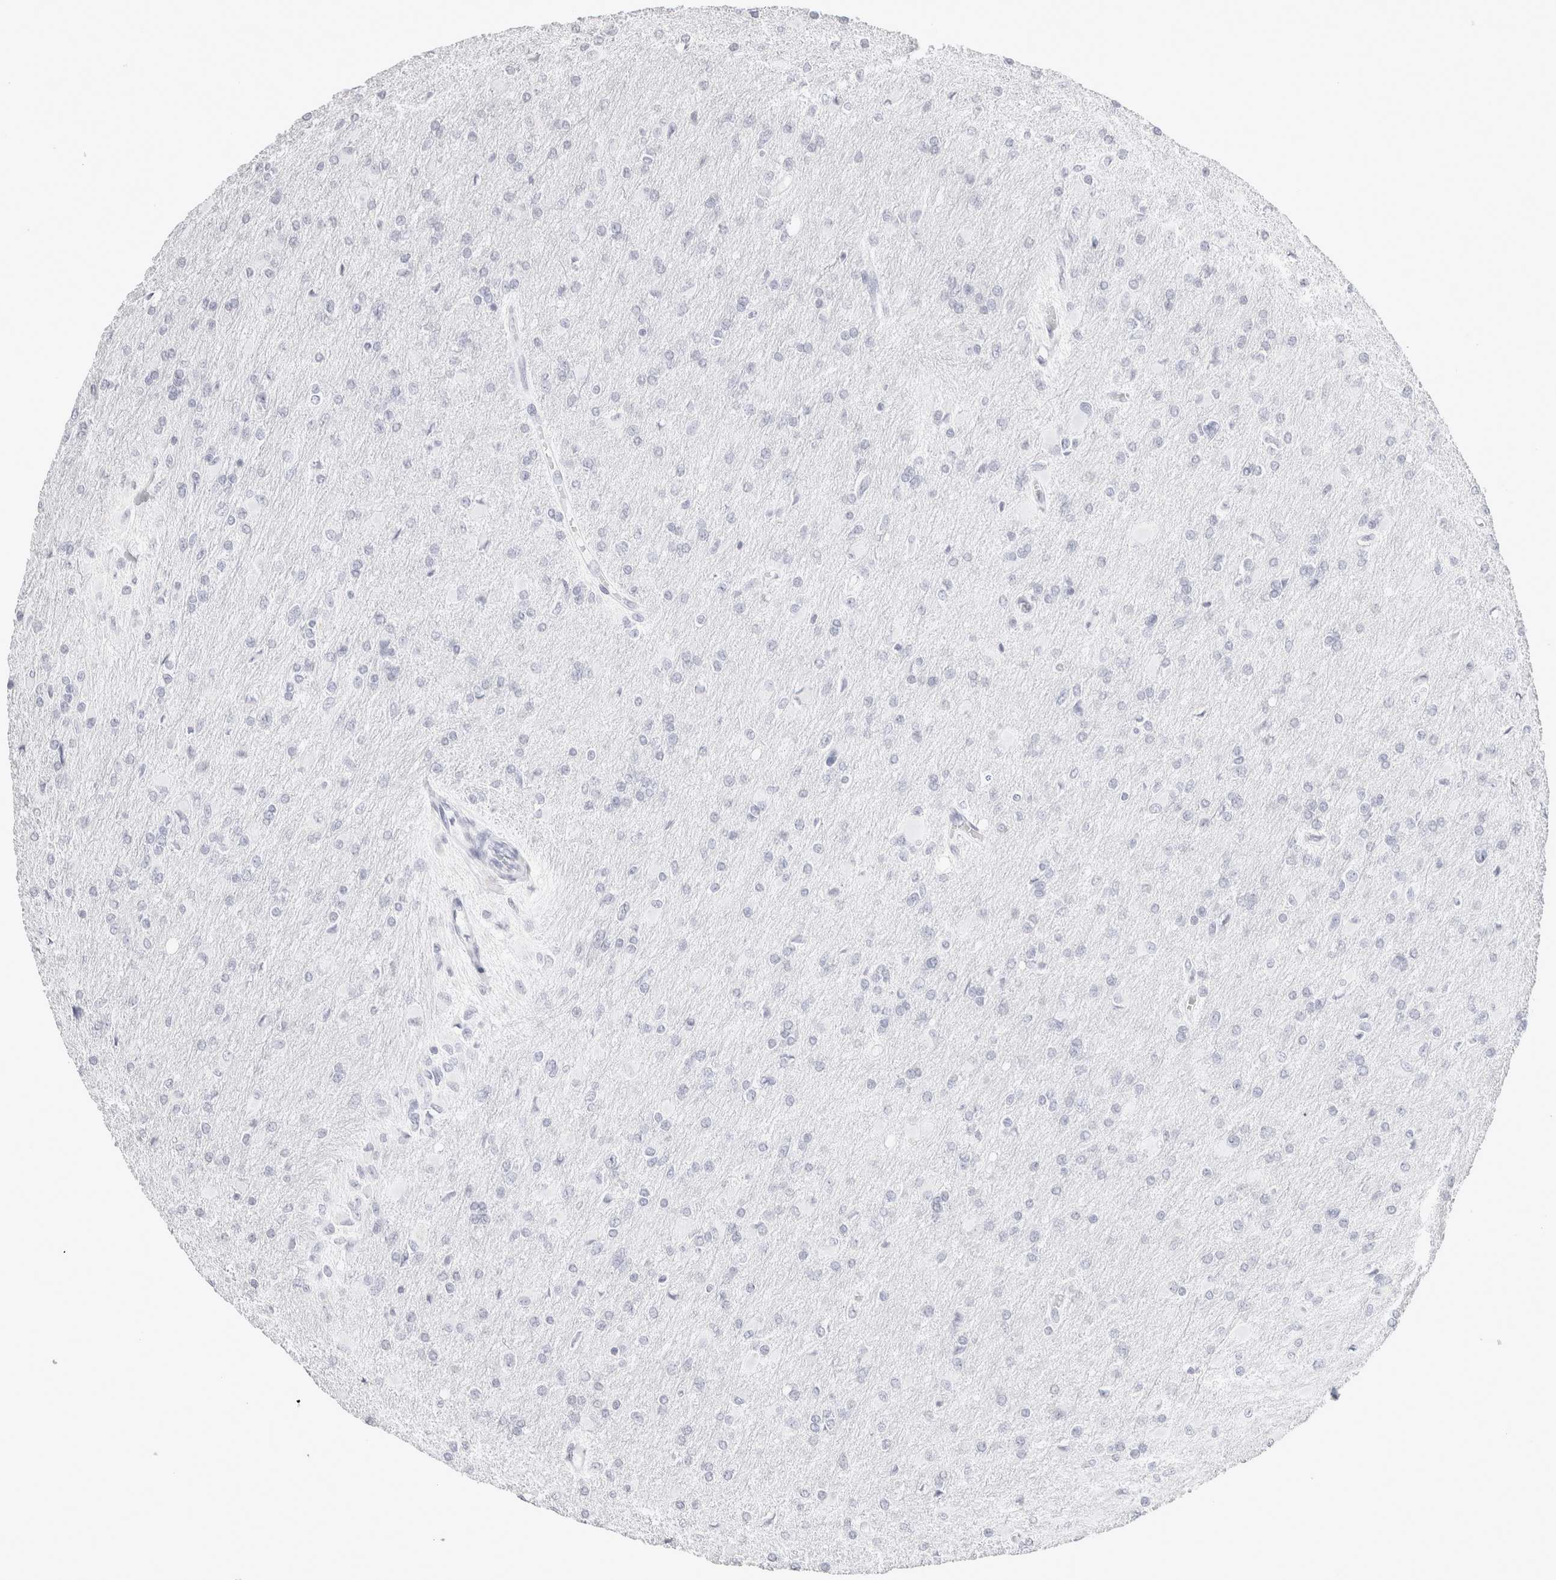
{"staining": {"intensity": "negative", "quantity": "none", "location": "none"}, "tissue": "glioma", "cell_type": "Tumor cells", "image_type": "cancer", "snomed": [{"axis": "morphology", "description": "Glioma, malignant, High grade"}, {"axis": "topography", "description": "Cerebral cortex"}], "caption": "This photomicrograph is of malignant glioma (high-grade) stained with immunohistochemistry to label a protein in brown with the nuclei are counter-stained blue. There is no positivity in tumor cells. (DAB (3,3'-diaminobenzidine) immunohistochemistry (IHC), high magnification).", "gene": "GARIN1A", "patient": {"sex": "female", "age": 36}}